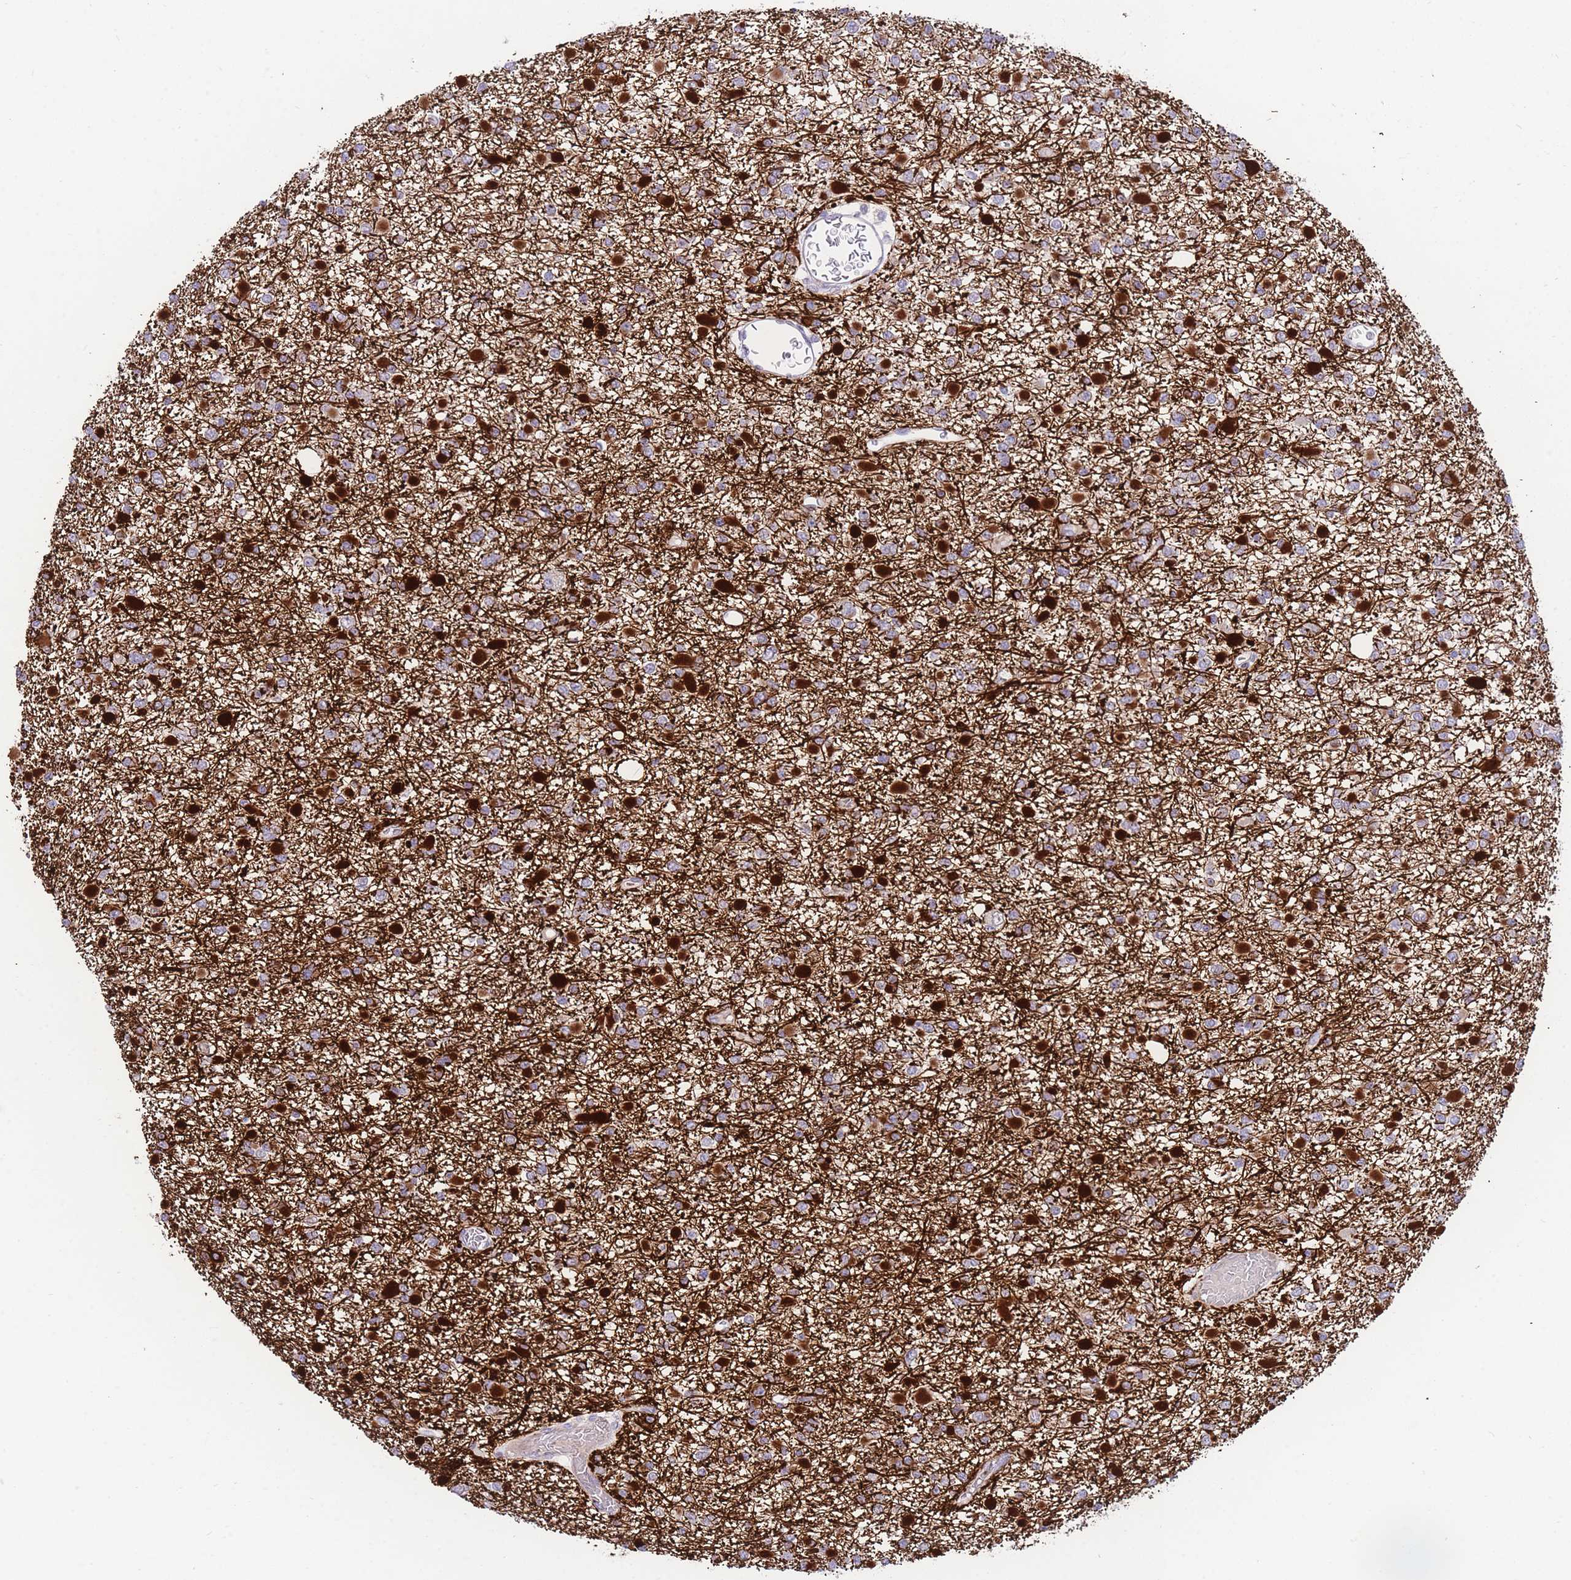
{"staining": {"intensity": "strong", "quantity": "25%-75%", "location": "cytoplasmic/membranous"}, "tissue": "glioma", "cell_type": "Tumor cells", "image_type": "cancer", "snomed": [{"axis": "morphology", "description": "Glioma, malignant, Low grade"}, {"axis": "topography", "description": "Brain"}], "caption": "The histopathology image reveals staining of glioma, revealing strong cytoplasmic/membranous protein positivity (brown color) within tumor cells.", "gene": "SHCBP1", "patient": {"sex": "female", "age": 22}}